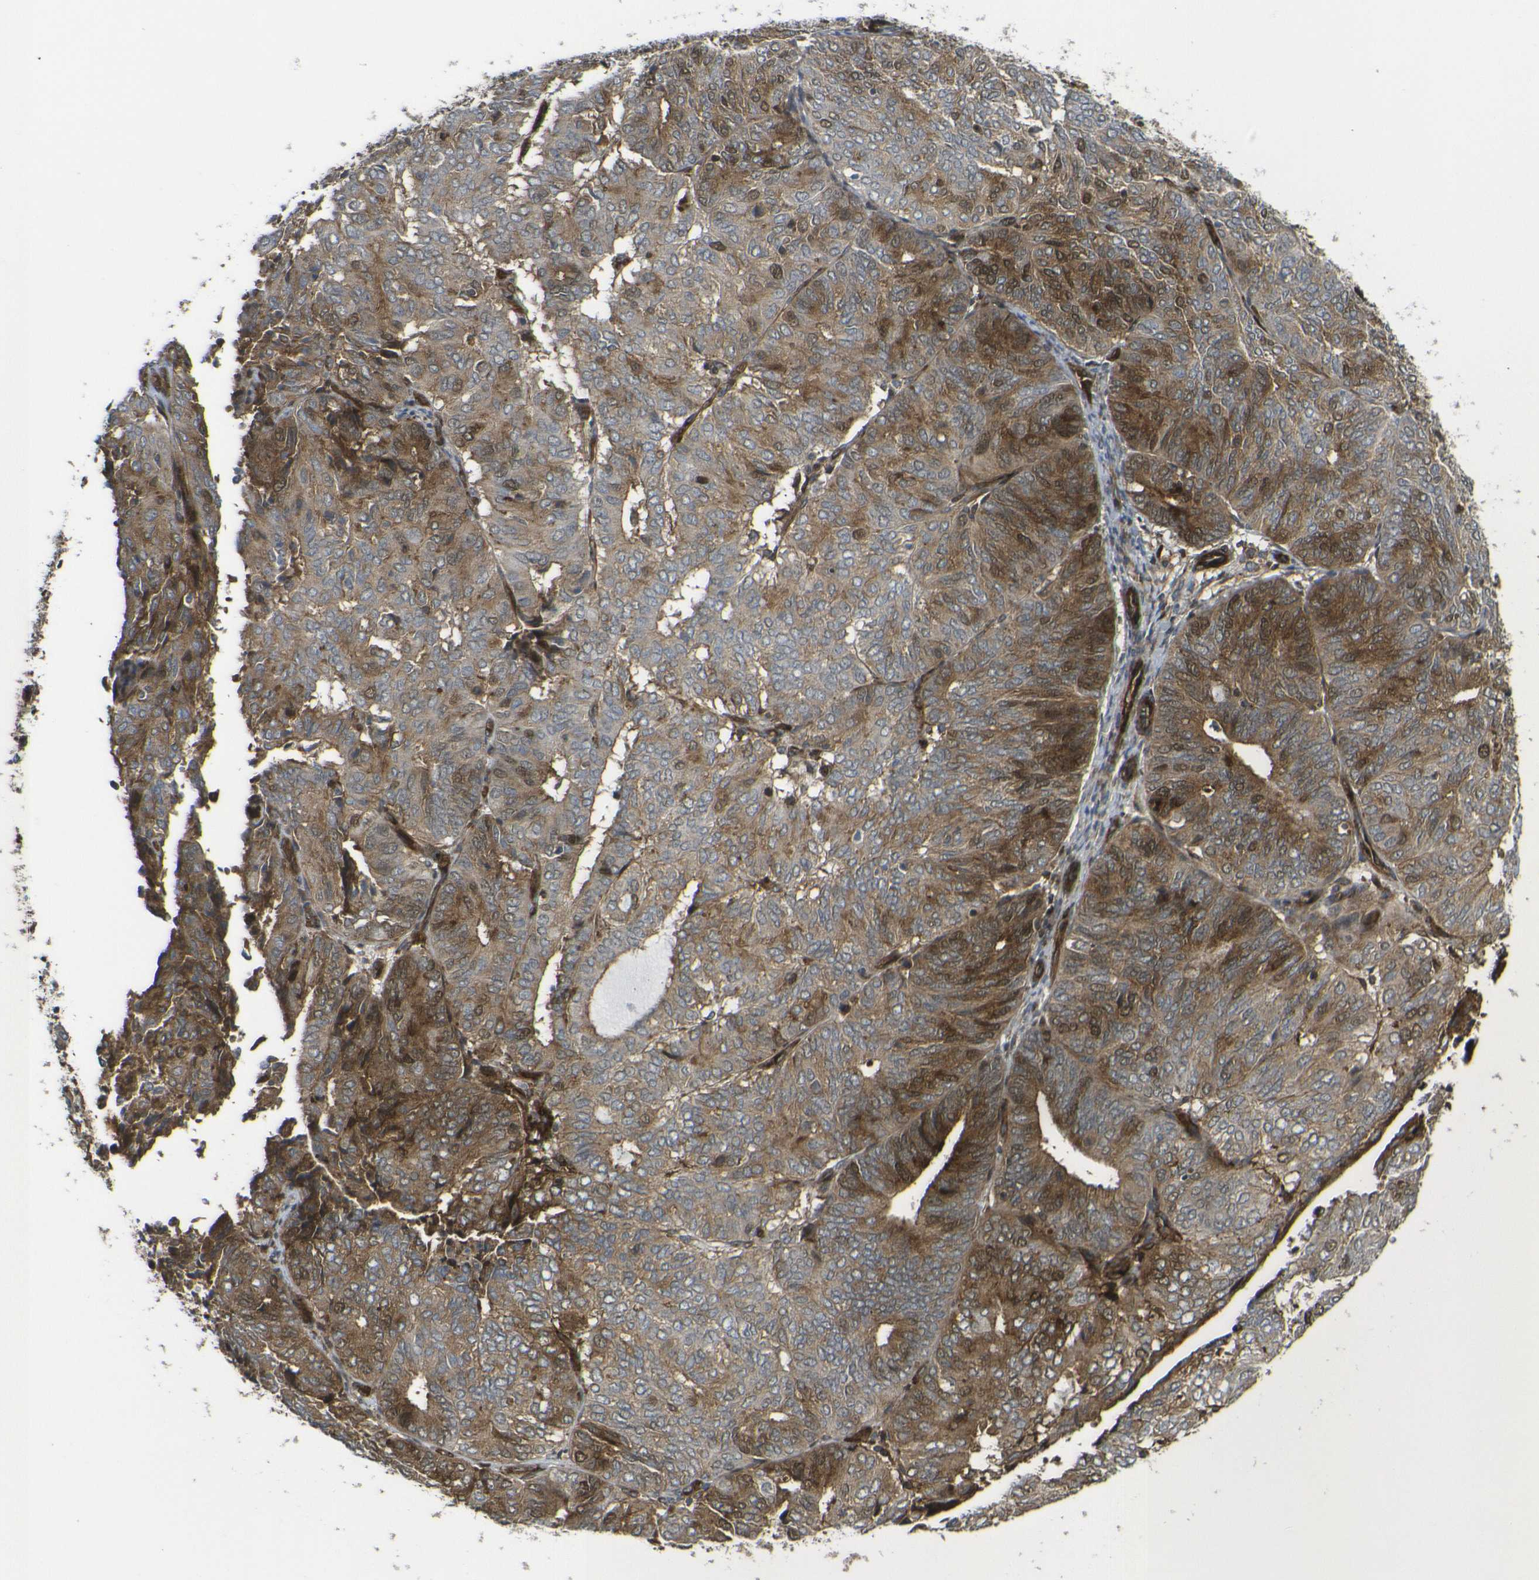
{"staining": {"intensity": "moderate", "quantity": ">75%", "location": "cytoplasmic/membranous"}, "tissue": "endometrial cancer", "cell_type": "Tumor cells", "image_type": "cancer", "snomed": [{"axis": "morphology", "description": "Adenocarcinoma, NOS"}, {"axis": "topography", "description": "Uterus"}], "caption": "An immunohistochemistry photomicrograph of neoplastic tissue is shown. Protein staining in brown shows moderate cytoplasmic/membranous positivity in endometrial cancer within tumor cells. The staining was performed using DAB (3,3'-diaminobenzidine) to visualize the protein expression in brown, while the nuclei were stained in blue with hematoxylin (Magnification: 20x).", "gene": "ECE1", "patient": {"sex": "female", "age": 60}}